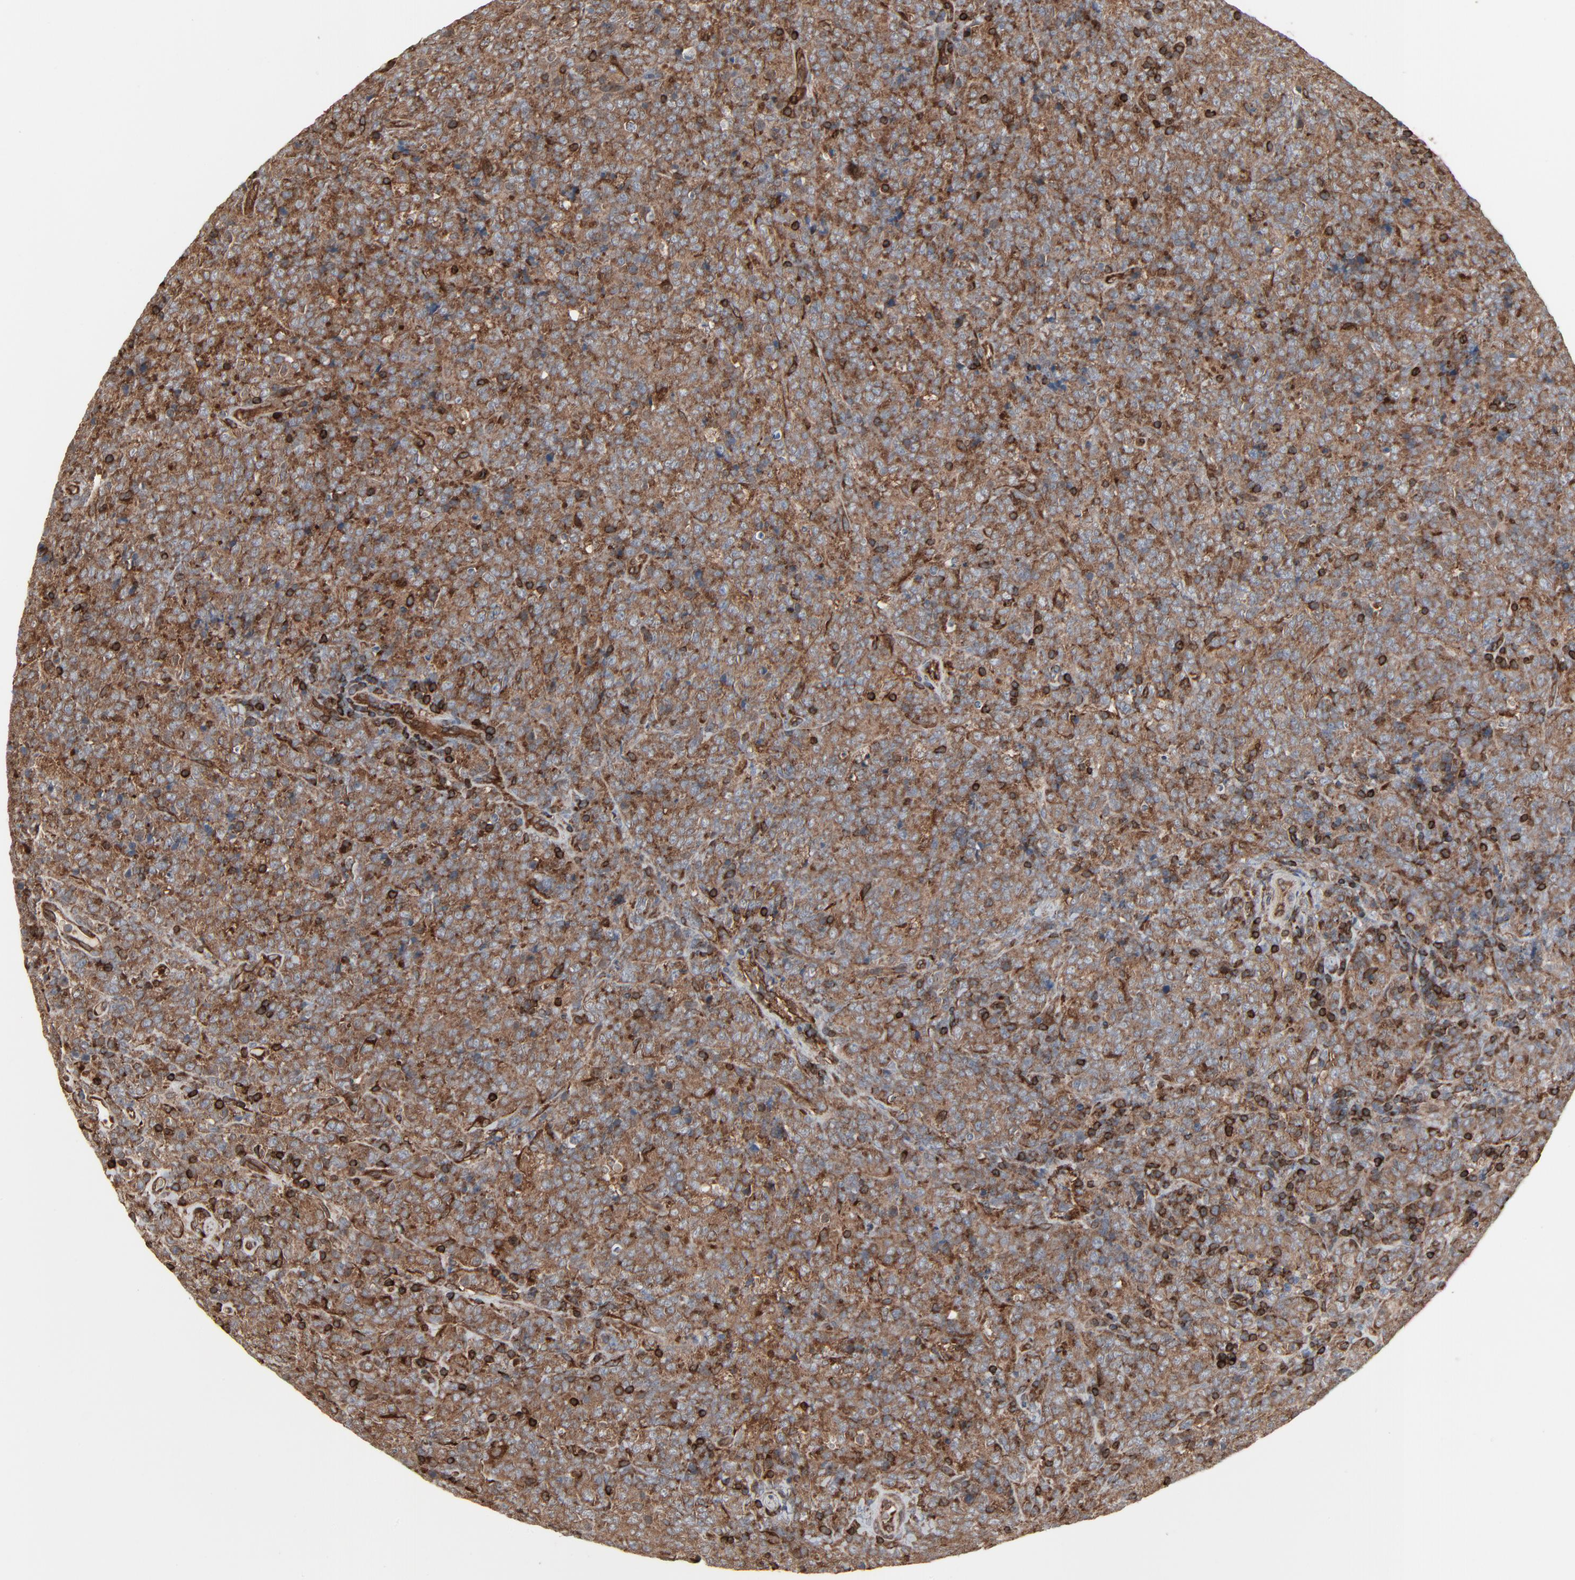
{"staining": {"intensity": "moderate", "quantity": ">75%", "location": "cytoplasmic/membranous"}, "tissue": "lymphoma", "cell_type": "Tumor cells", "image_type": "cancer", "snomed": [{"axis": "morphology", "description": "Malignant lymphoma, non-Hodgkin's type, High grade"}, {"axis": "topography", "description": "Tonsil"}], "caption": "Malignant lymphoma, non-Hodgkin's type (high-grade) was stained to show a protein in brown. There is medium levels of moderate cytoplasmic/membranous positivity in about >75% of tumor cells.", "gene": "OPTN", "patient": {"sex": "female", "age": 36}}